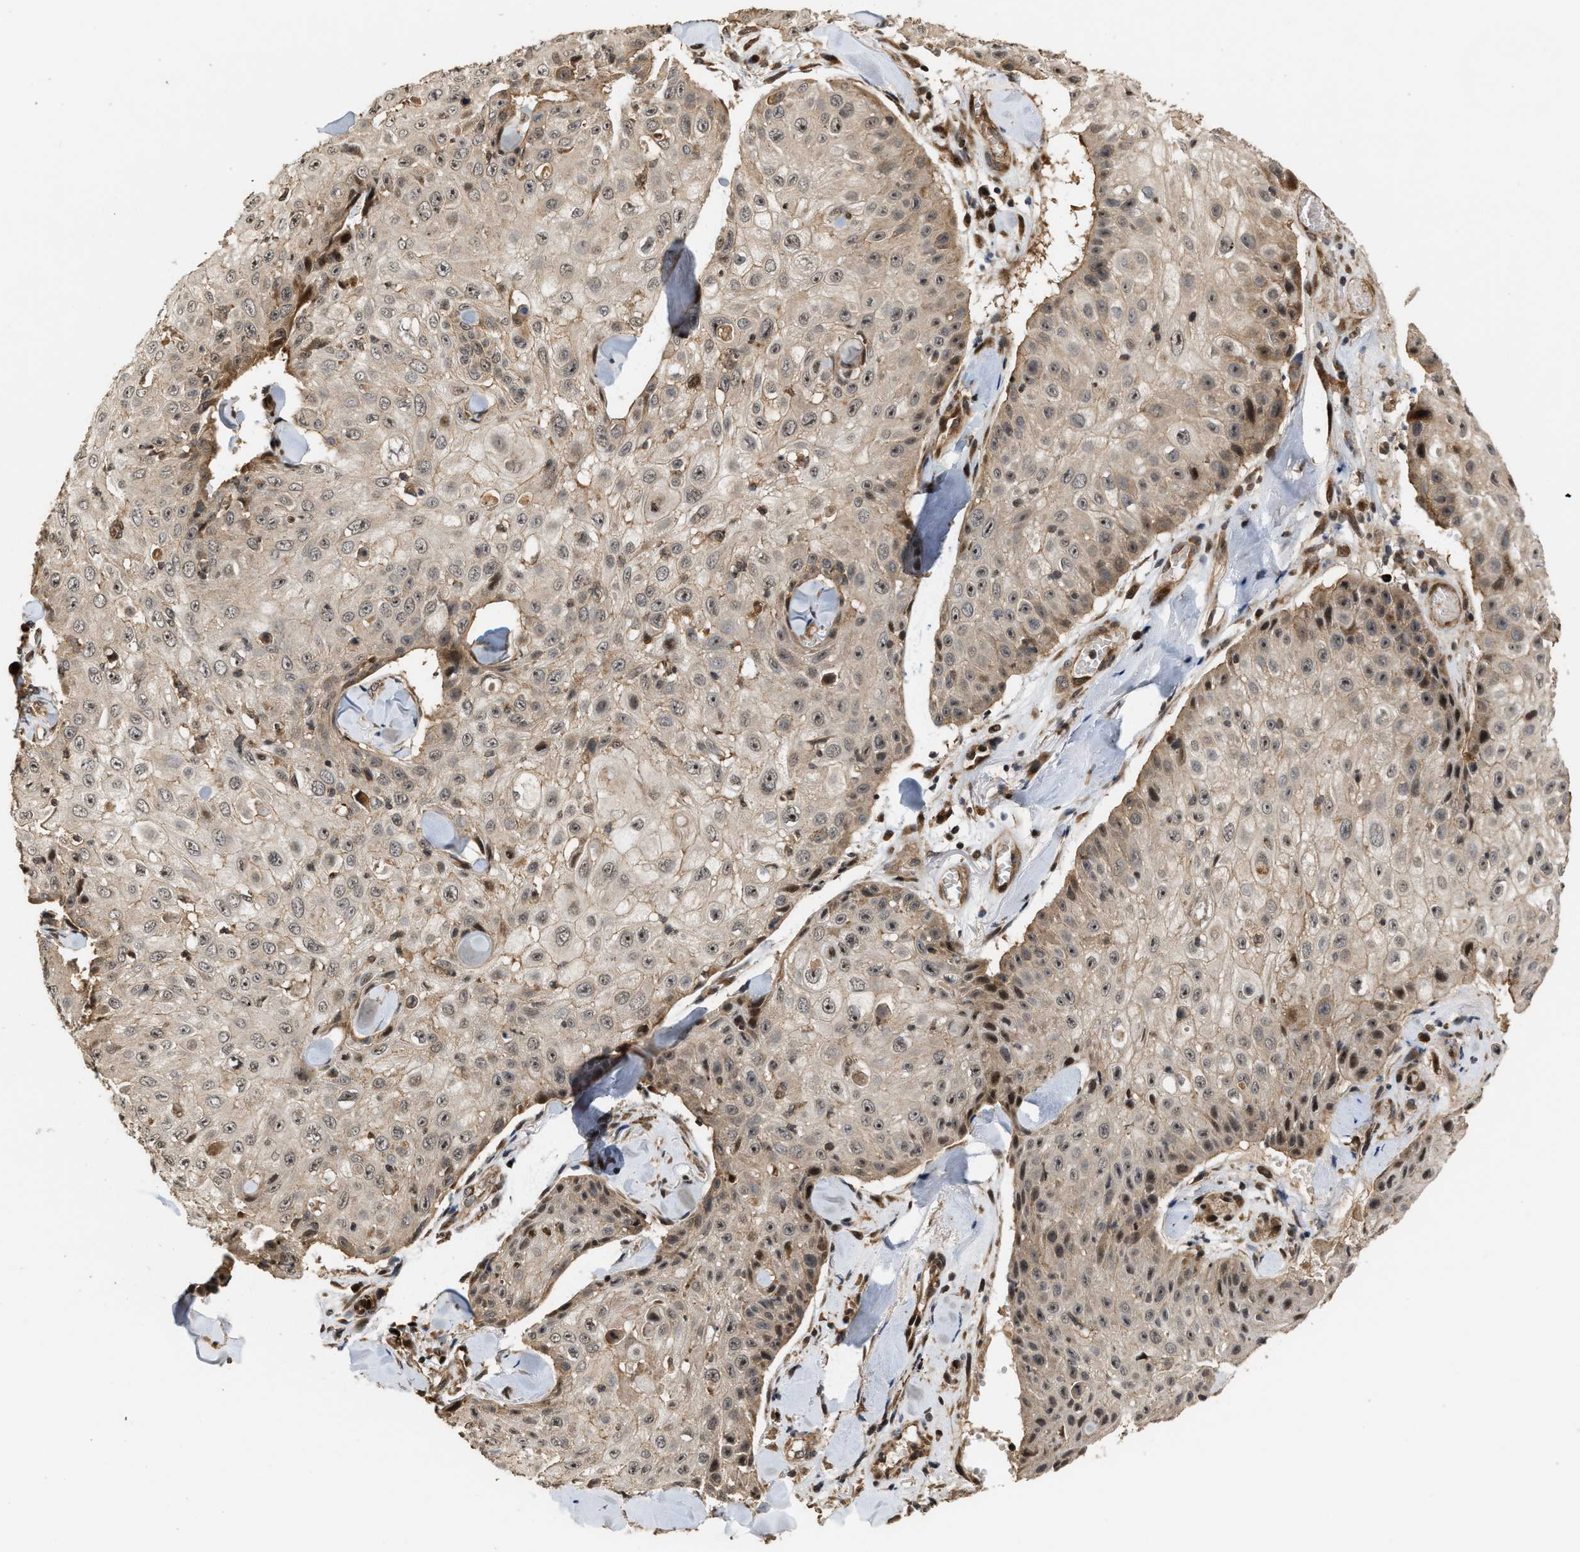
{"staining": {"intensity": "moderate", "quantity": ">75%", "location": "cytoplasmic/membranous,nuclear"}, "tissue": "skin cancer", "cell_type": "Tumor cells", "image_type": "cancer", "snomed": [{"axis": "morphology", "description": "Squamous cell carcinoma, NOS"}, {"axis": "topography", "description": "Skin"}], "caption": "A brown stain labels moderate cytoplasmic/membranous and nuclear staining of a protein in skin squamous cell carcinoma tumor cells.", "gene": "ELP2", "patient": {"sex": "male", "age": 86}}